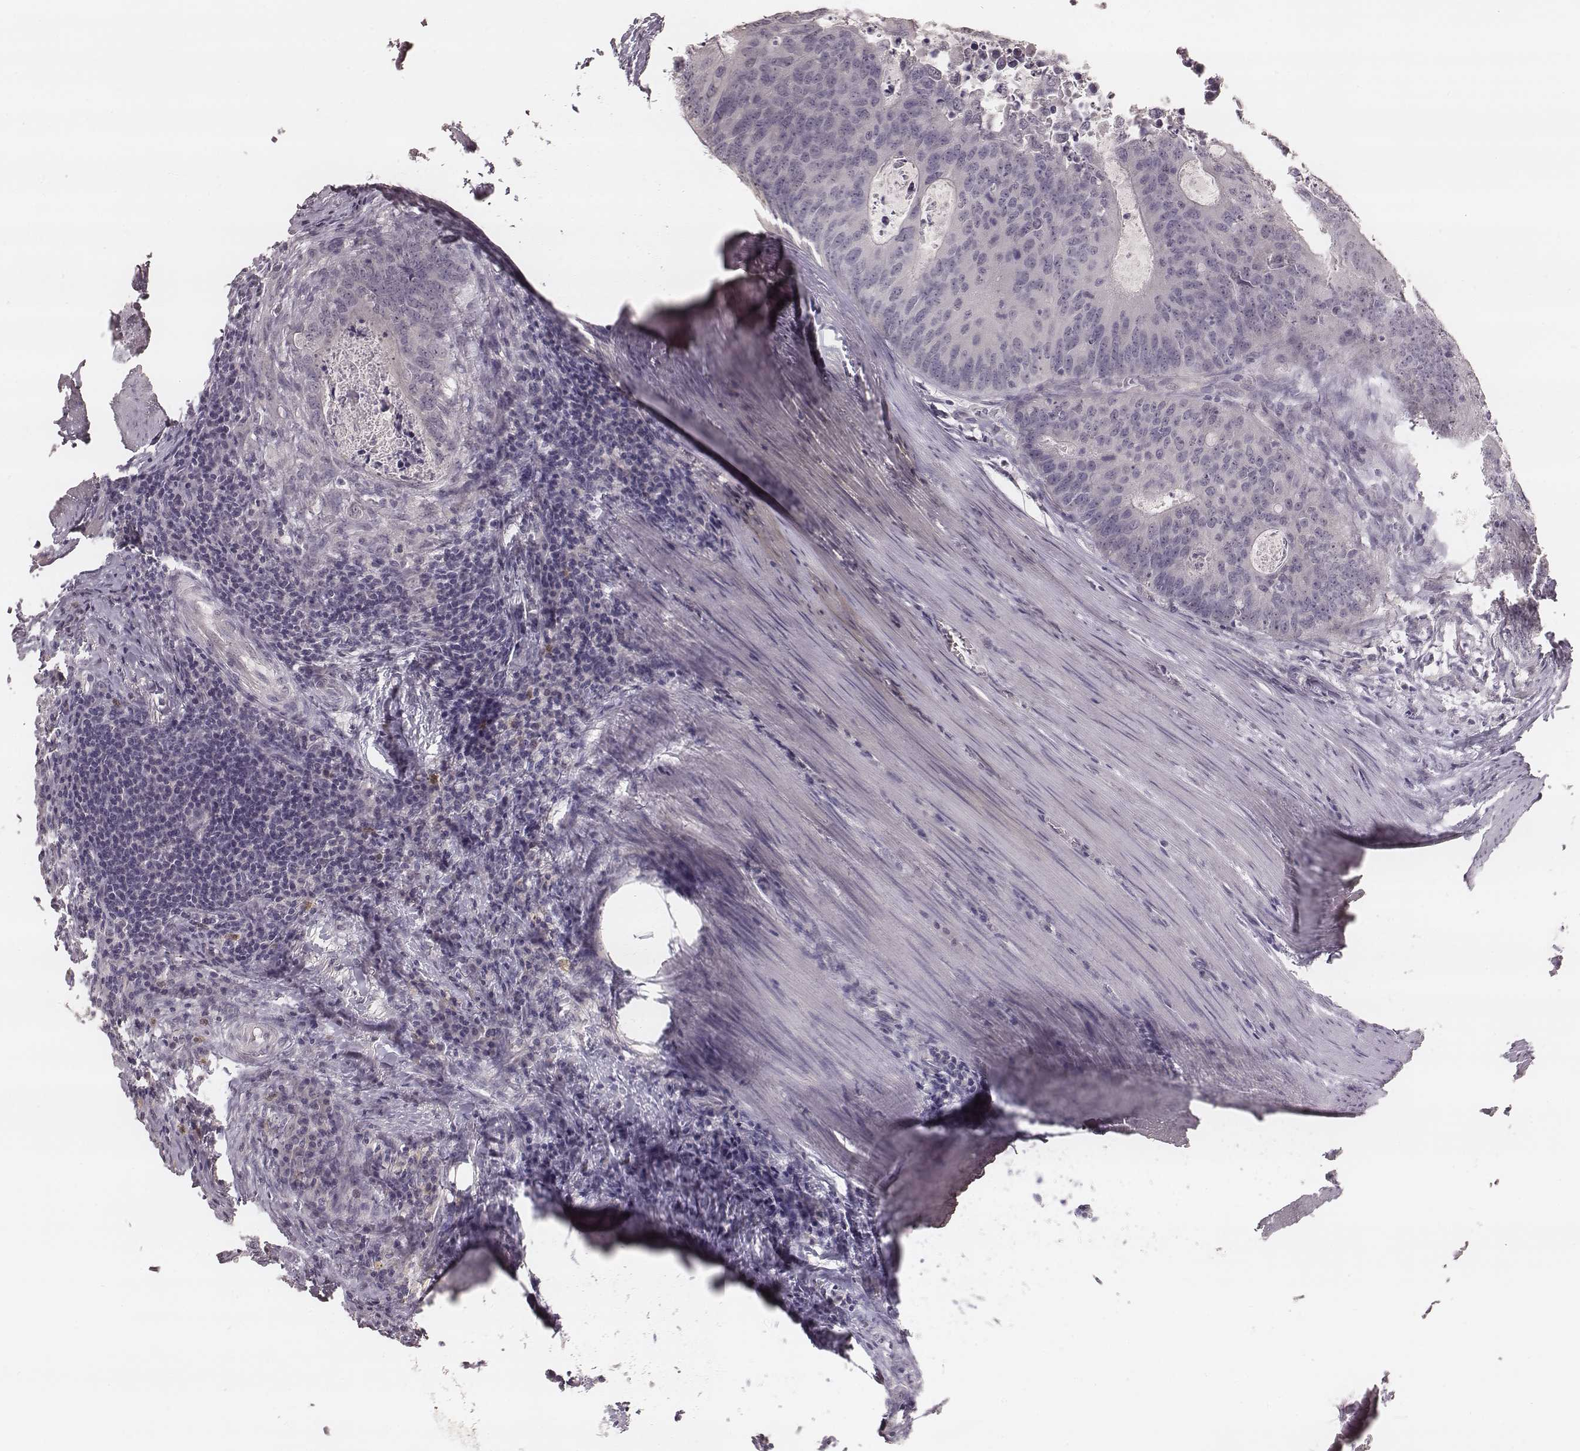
{"staining": {"intensity": "negative", "quantity": "none", "location": "none"}, "tissue": "colorectal cancer", "cell_type": "Tumor cells", "image_type": "cancer", "snomed": [{"axis": "morphology", "description": "Adenocarcinoma, NOS"}, {"axis": "topography", "description": "Colon"}], "caption": "This is a photomicrograph of immunohistochemistry (IHC) staining of colorectal cancer, which shows no staining in tumor cells.", "gene": "LY6K", "patient": {"sex": "male", "age": 67}}